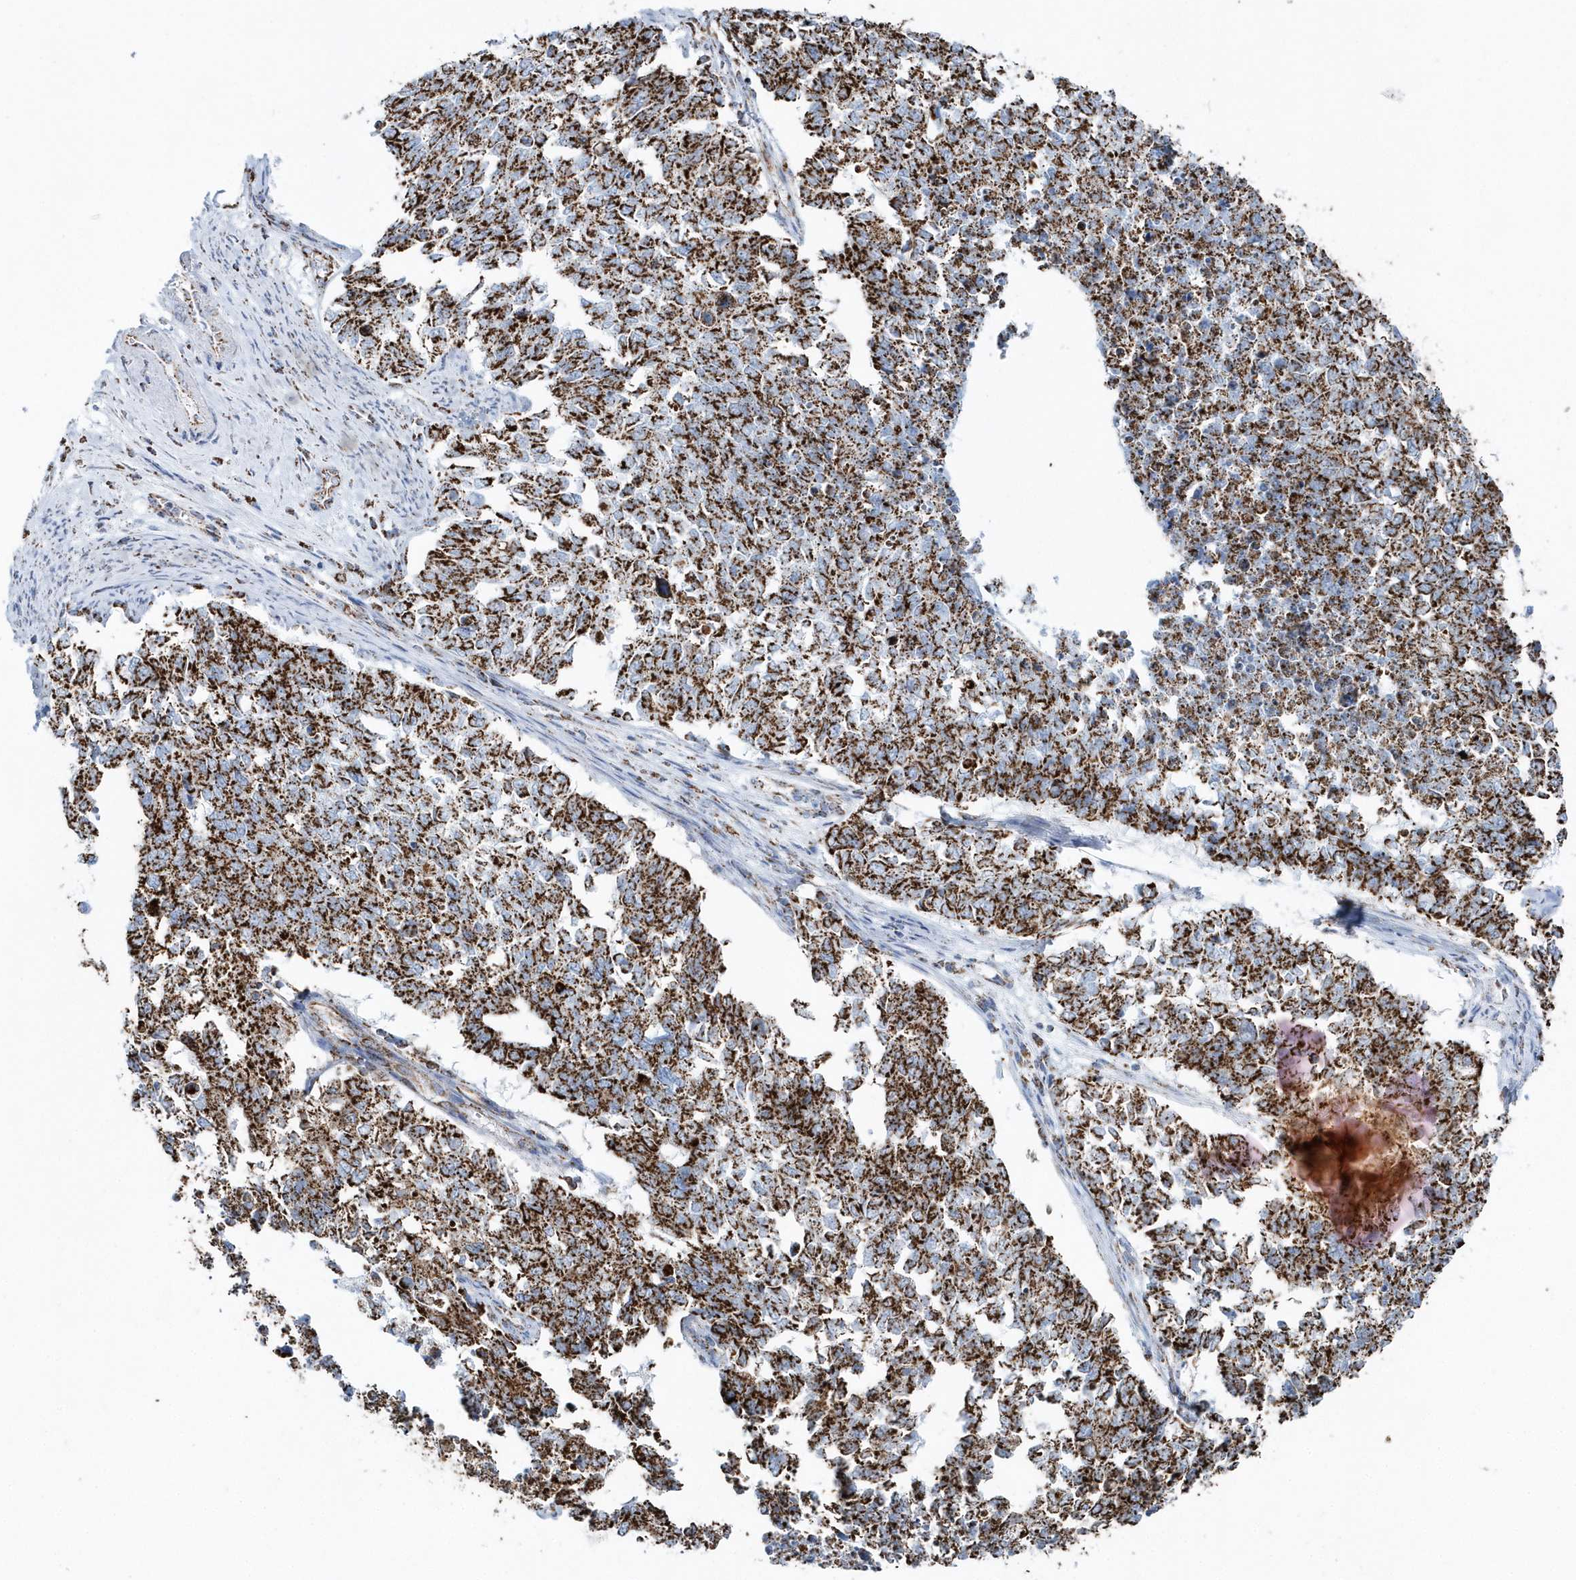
{"staining": {"intensity": "strong", "quantity": ">75%", "location": "cytoplasmic/membranous"}, "tissue": "cervical cancer", "cell_type": "Tumor cells", "image_type": "cancer", "snomed": [{"axis": "morphology", "description": "Squamous cell carcinoma, NOS"}, {"axis": "topography", "description": "Cervix"}], "caption": "The histopathology image exhibits staining of cervical cancer, revealing strong cytoplasmic/membranous protein staining (brown color) within tumor cells.", "gene": "TMCO6", "patient": {"sex": "female", "age": 63}}